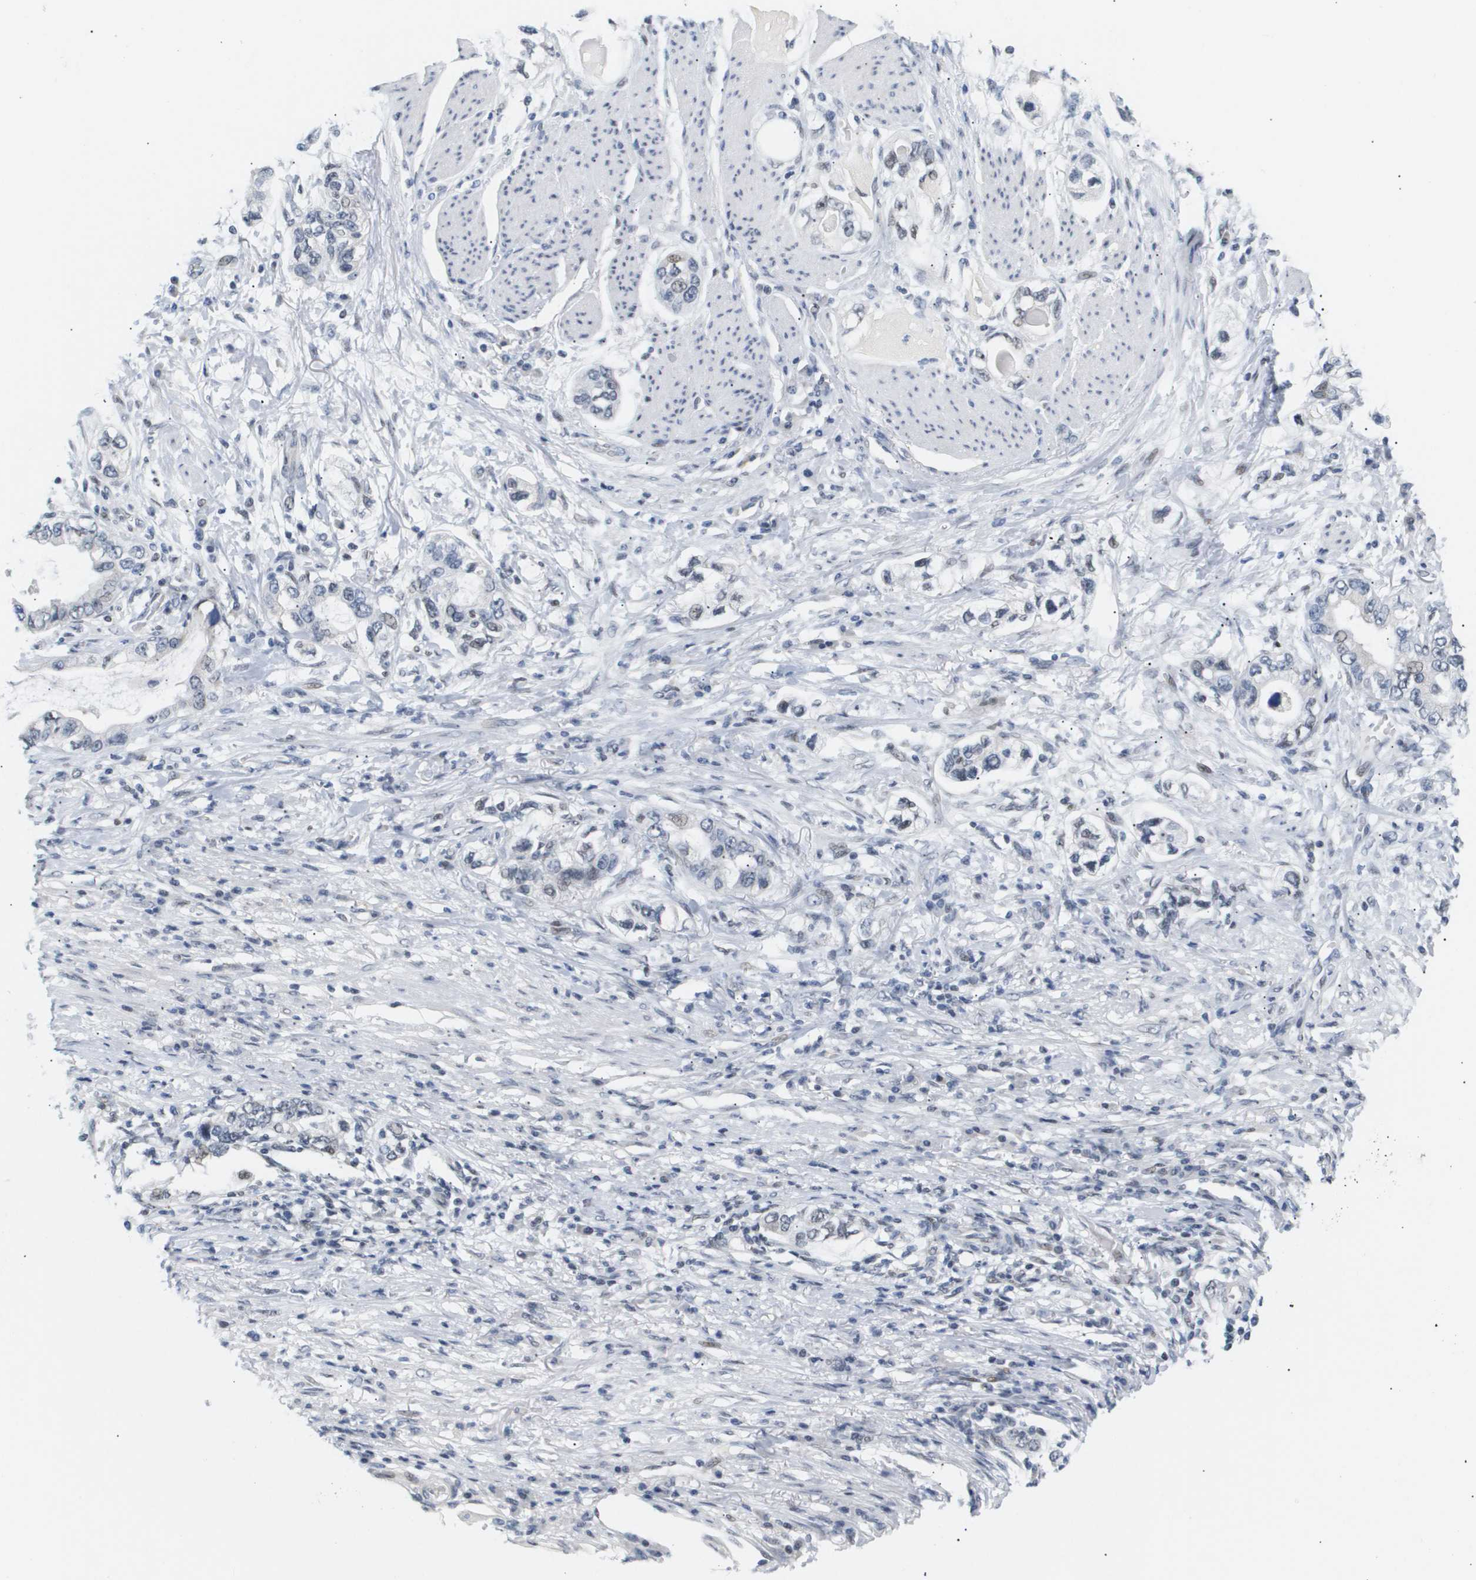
{"staining": {"intensity": "moderate", "quantity": "<25%", "location": "nuclear"}, "tissue": "stomach cancer", "cell_type": "Tumor cells", "image_type": "cancer", "snomed": [{"axis": "morphology", "description": "Adenocarcinoma, NOS"}, {"axis": "topography", "description": "Stomach, lower"}], "caption": "Adenocarcinoma (stomach) was stained to show a protein in brown. There is low levels of moderate nuclear expression in approximately <25% of tumor cells.", "gene": "PPARD", "patient": {"sex": "female", "age": 93}}